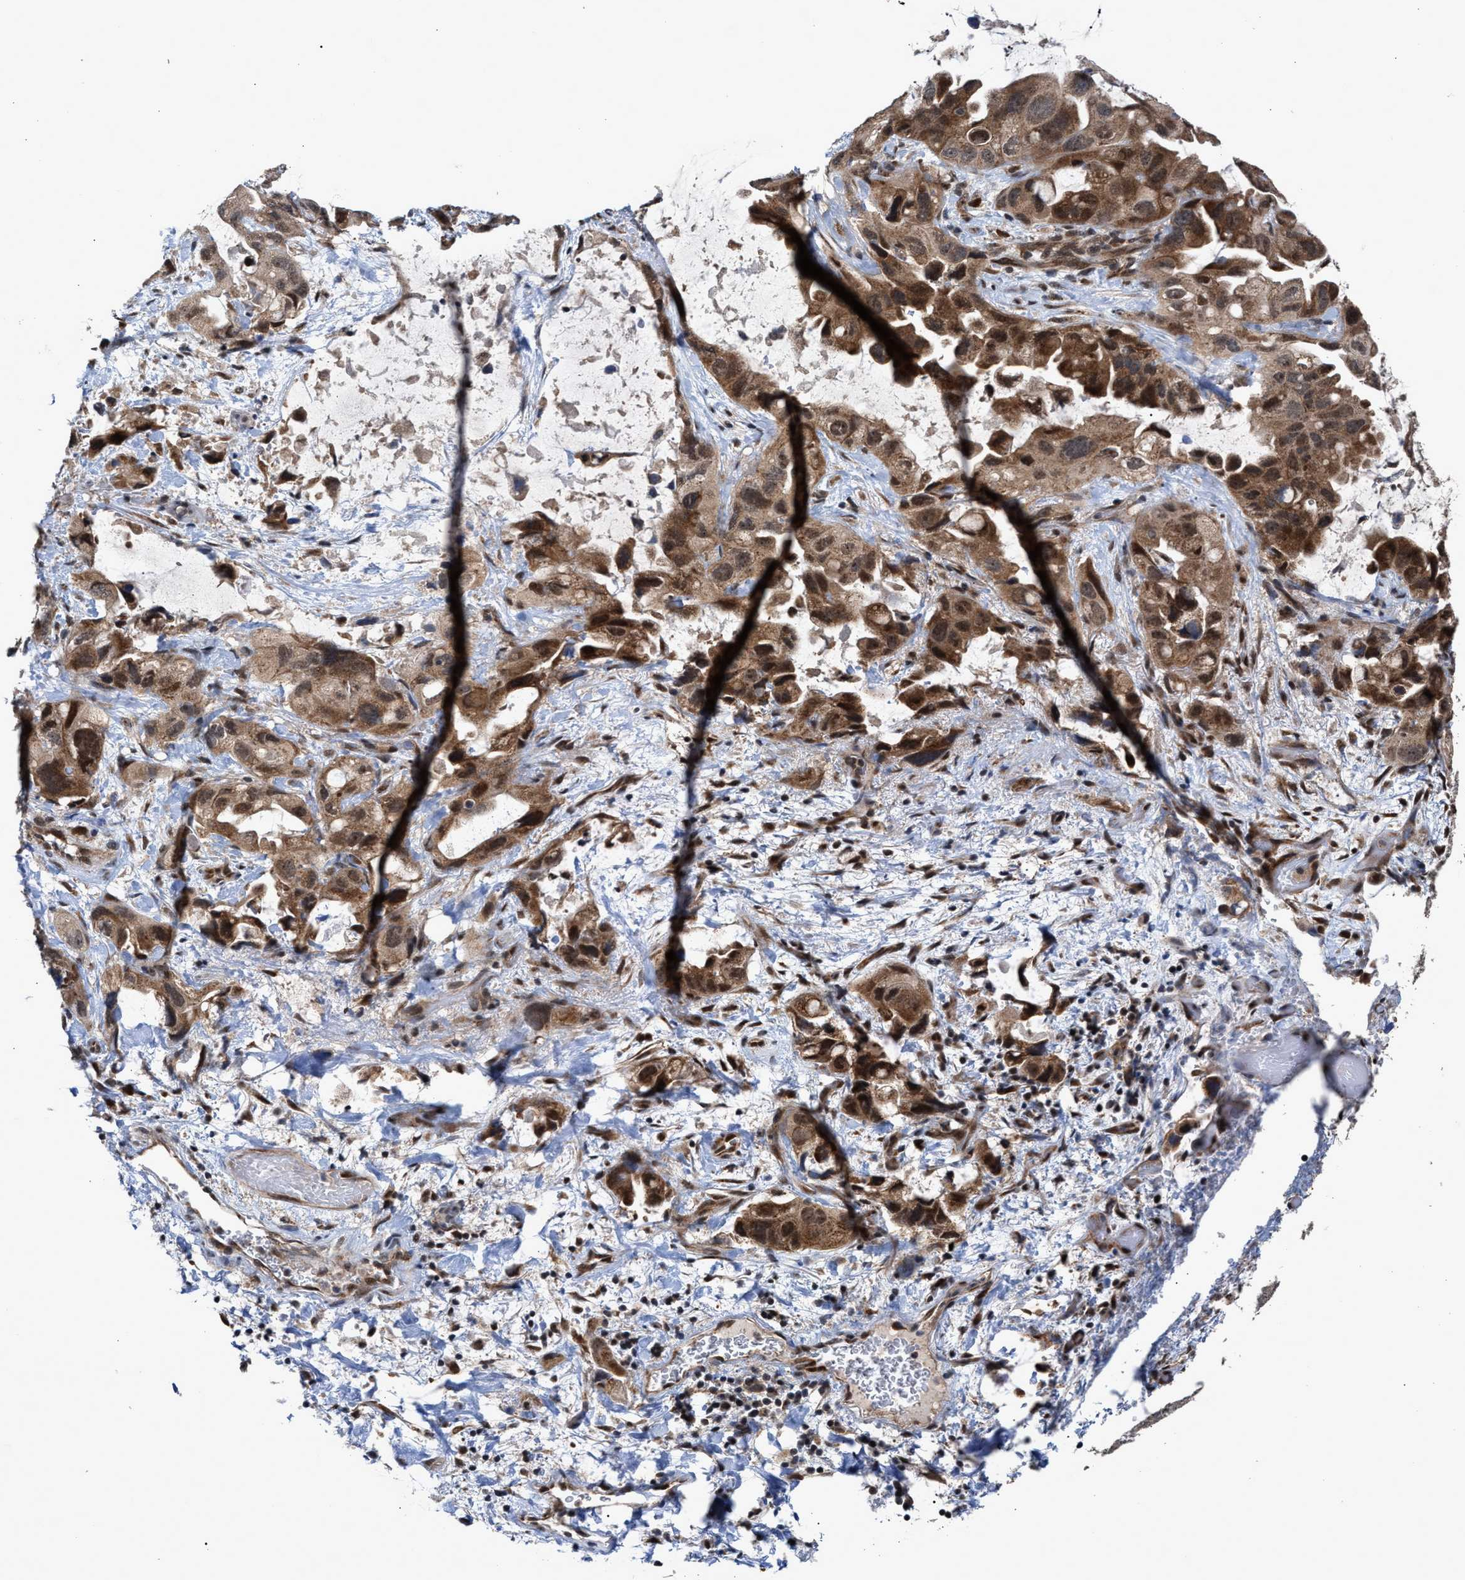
{"staining": {"intensity": "moderate", "quantity": ">75%", "location": "cytoplasmic/membranous,nuclear"}, "tissue": "lung cancer", "cell_type": "Tumor cells", "image_type": "cancer", "snomed": [{"axis": "morphology", "description": "Squamous cell carcinoma, NOS"}, {"axis": "topography", "description": "Lung"}], "caption": "Lung cancer stained with DAB IHC reveals medium levels of moderate cytoplasmic/membranous and nuclear positivity in approximately >75% of tumor cells.", "gene": "MKNK2", "patient": {"sex": "female", "age": 73}}